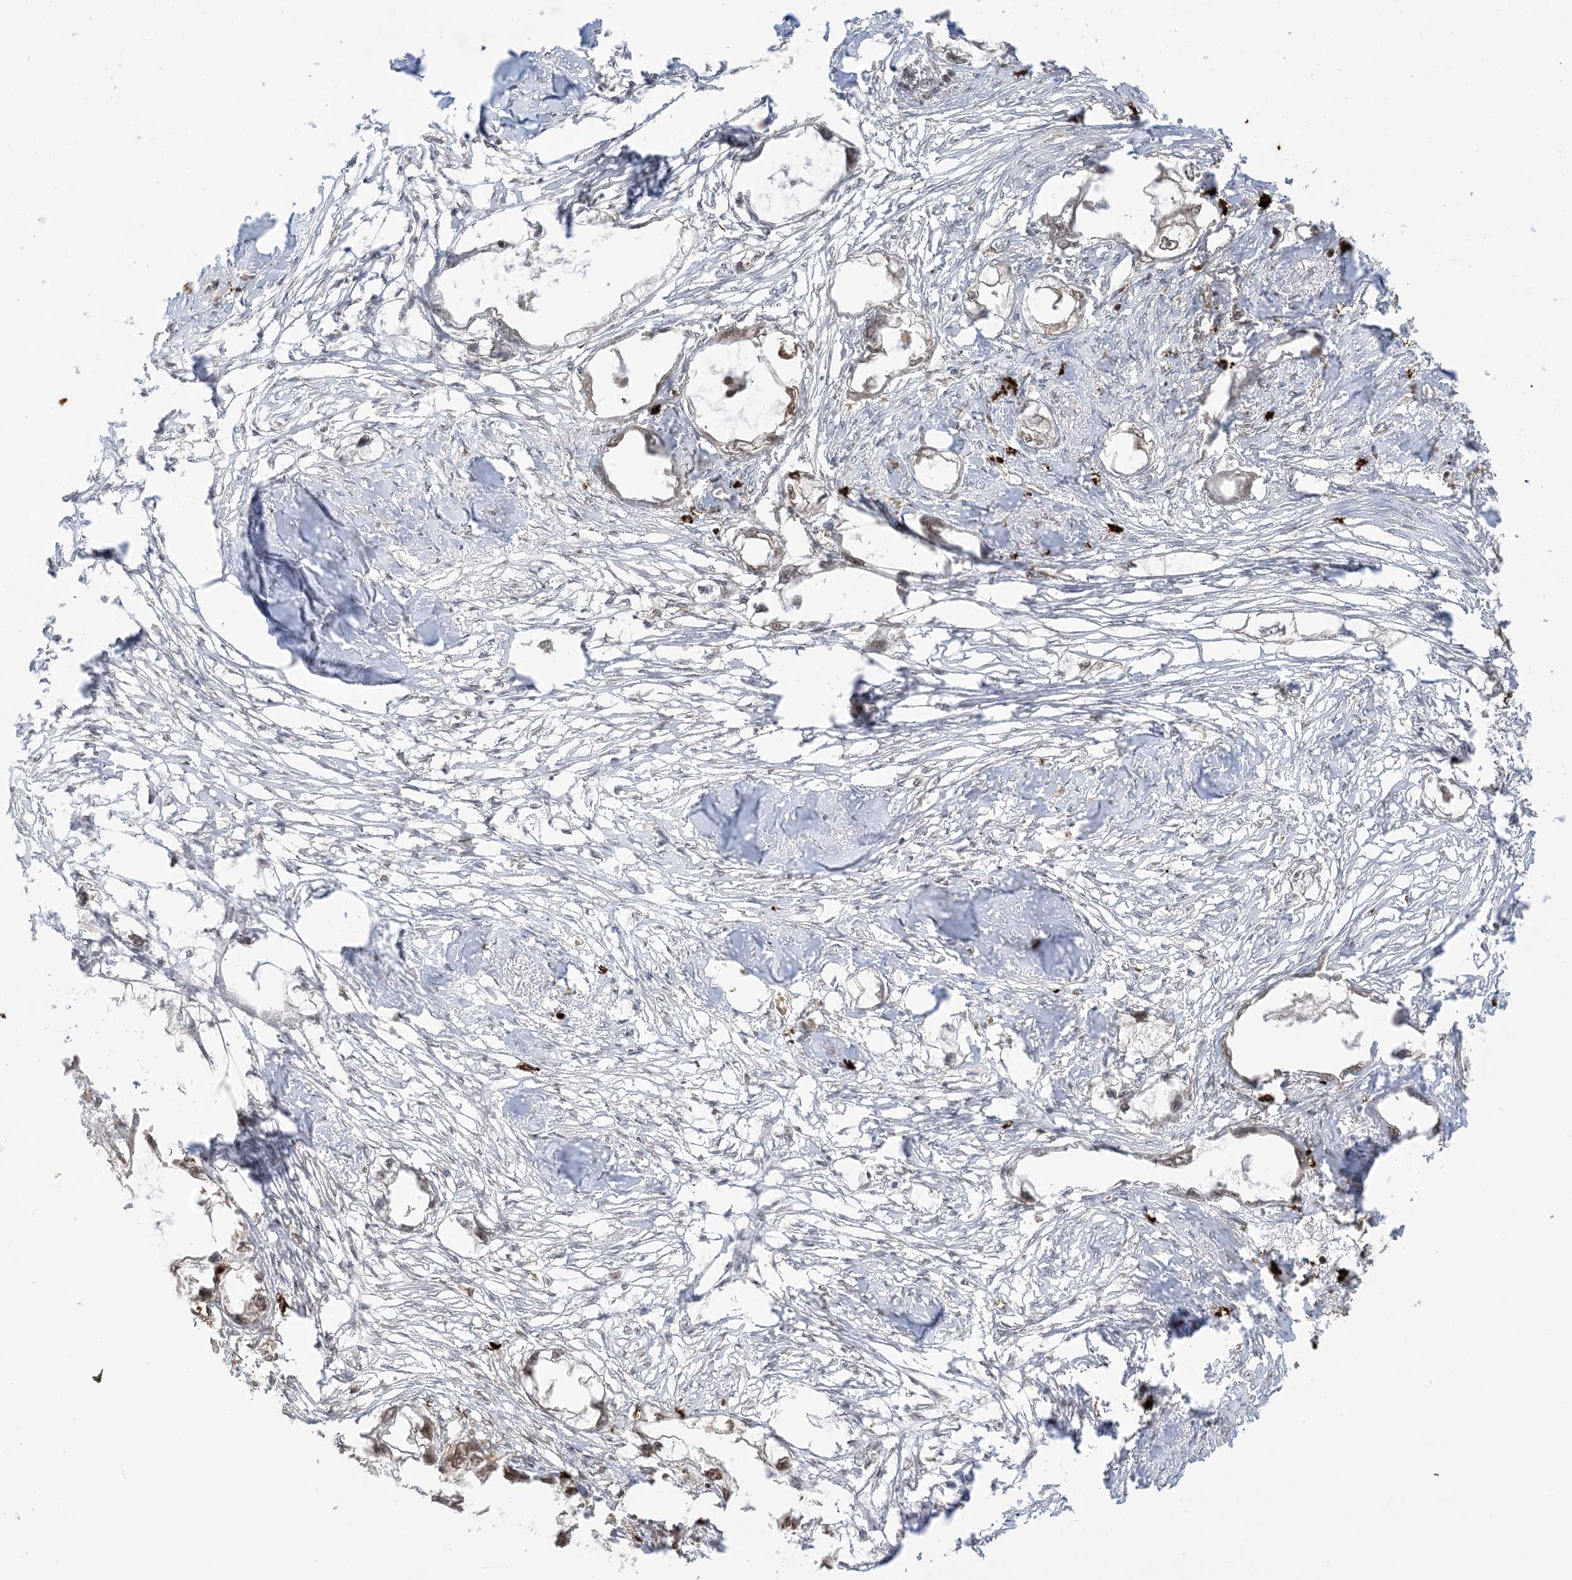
{"staining": {"intensity": "weak", "quantity": "25%-75%", "location": "nuclear"}, "tissue": "endometrial cancer", "cell_type": "Tumor cells", "image_type": "cancer", "snomed": [{"axis": "morphology", "description": "Adenocarcinoma, NOS"}, {"axis": "morphology", "description": "Adenocarcinoma, metastatic, NOS"}, {"axis": "topography", "description": "Adipose tissue"}, {"axis": "topography", "description": "Endometrium"}], "caption": "High-magnification brightfield microscopy of endometrial adenocarcinoma stained with DAB (brown) and counterstained with hematoxylin (blue). tumor cells exhibit weak nuclear positivity is seen in approximately25%-75% of cells.", "gene": "PPP1R7", "patient": {"sex": "female", "age": 67}}